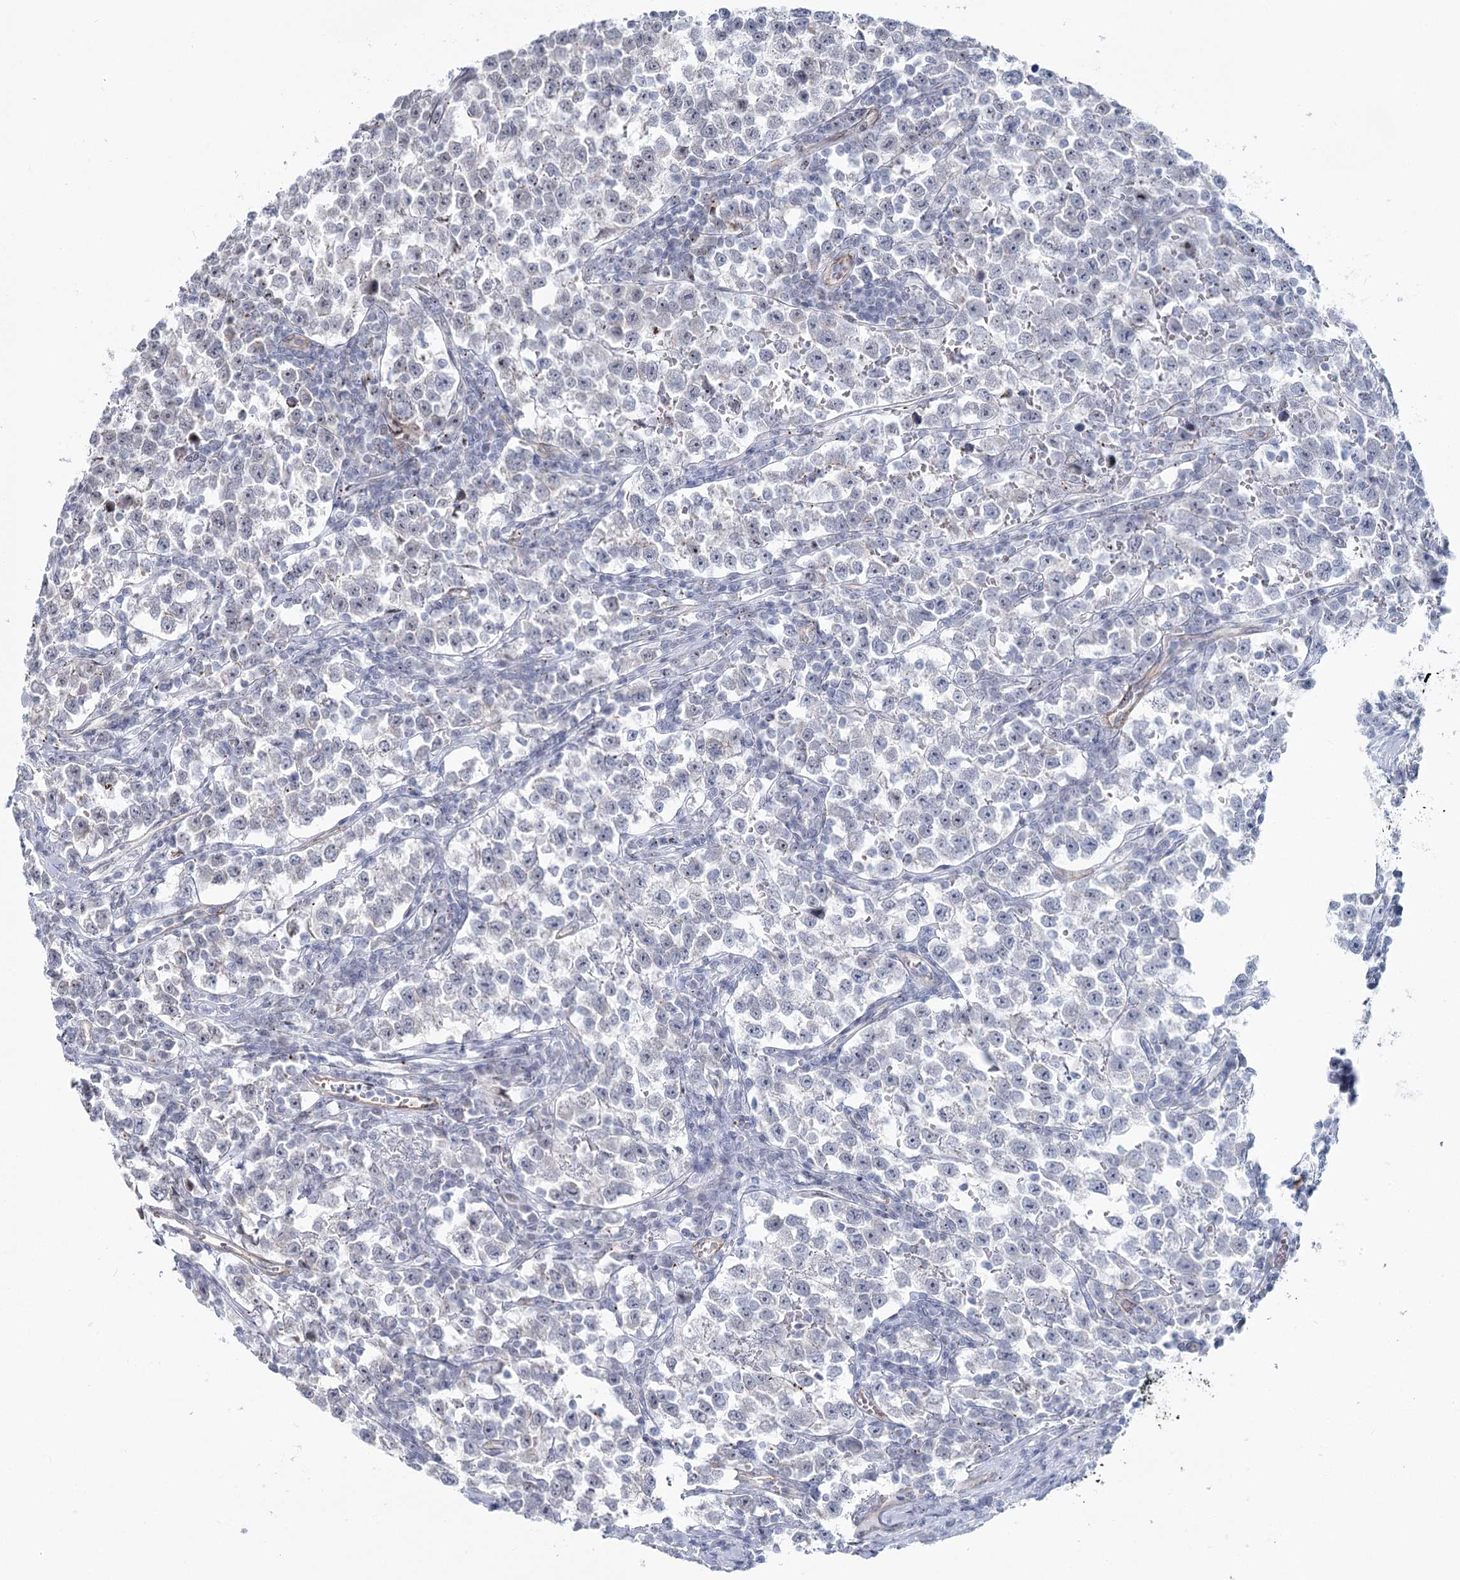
{"staining": {"intensity": "negative", "quantity": "none", "location": "none"}, "tissue": "testis cancer", "cell_type": "Tumor cells", "image_type": "cancer", "snomed": [{"axis": "morphology", "description": "Normal tissue, NOS"}, {"axis": "morphology", "description": "Seminoma, NOS"}, {"axis": "topography", "description": "Testis"}], "caption": "Immunohistochemistry photomicrograph of testis seminoma stained for a protein (brown), which shows no expression in tumor cells.", "gene": "ABHD8", "patient": {"sex": "male", "age": 43}}